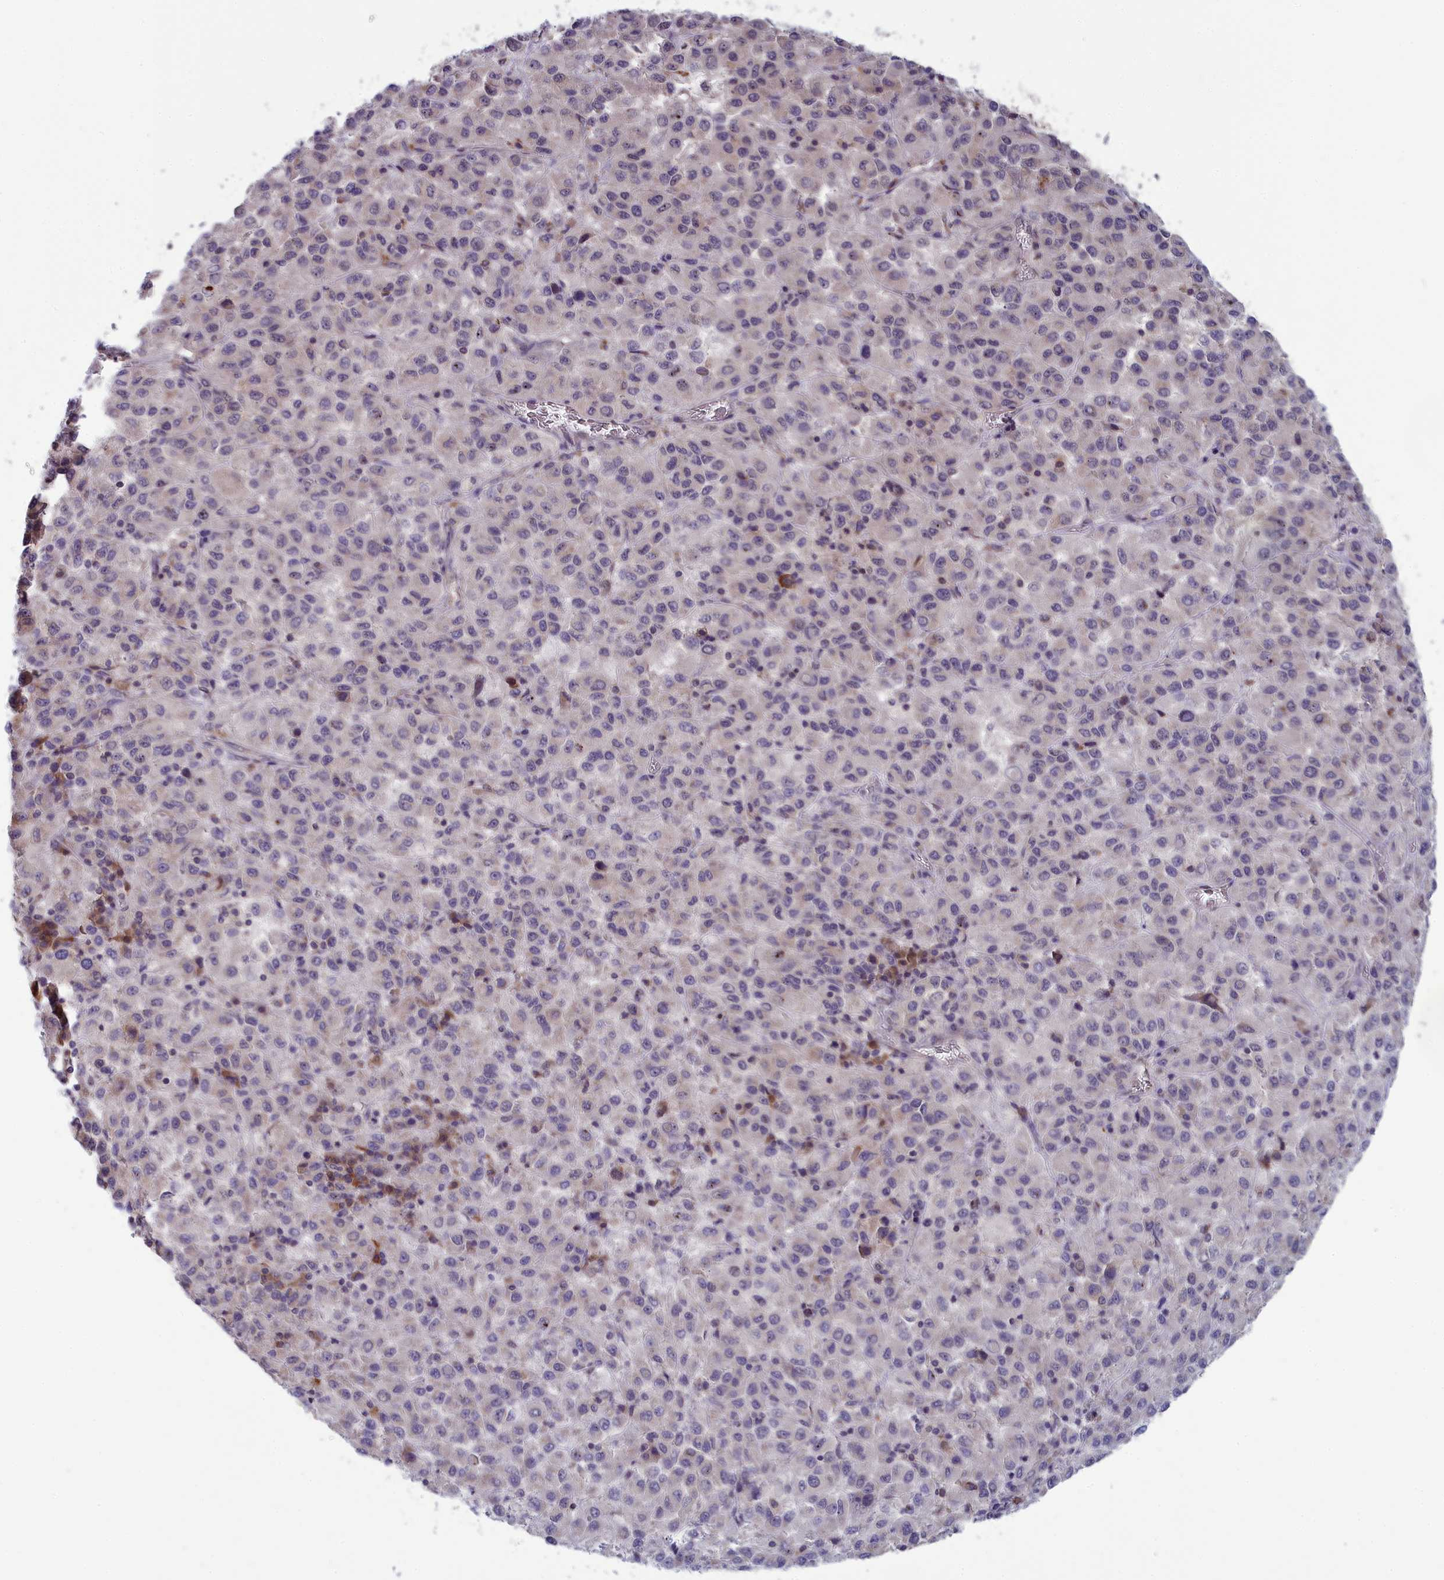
{"staining": {"intensity": "negative", "quantity": "none", "location": "none"}, "tissue": "melanoma", "cell_type": "Tumor cells", "image_type": "cancer", "snomed": [{"axis": "morphology", "description": "Malignant melanoma, Metastatic site"}, {"axis": "topography", "description": "Lung"}], "caption": "Tumor cells are negative for brown protein staining in malignant melanoma (metastatic site).", "gene": "MRI1", "patient": {"sex": "male", "age": 64}}